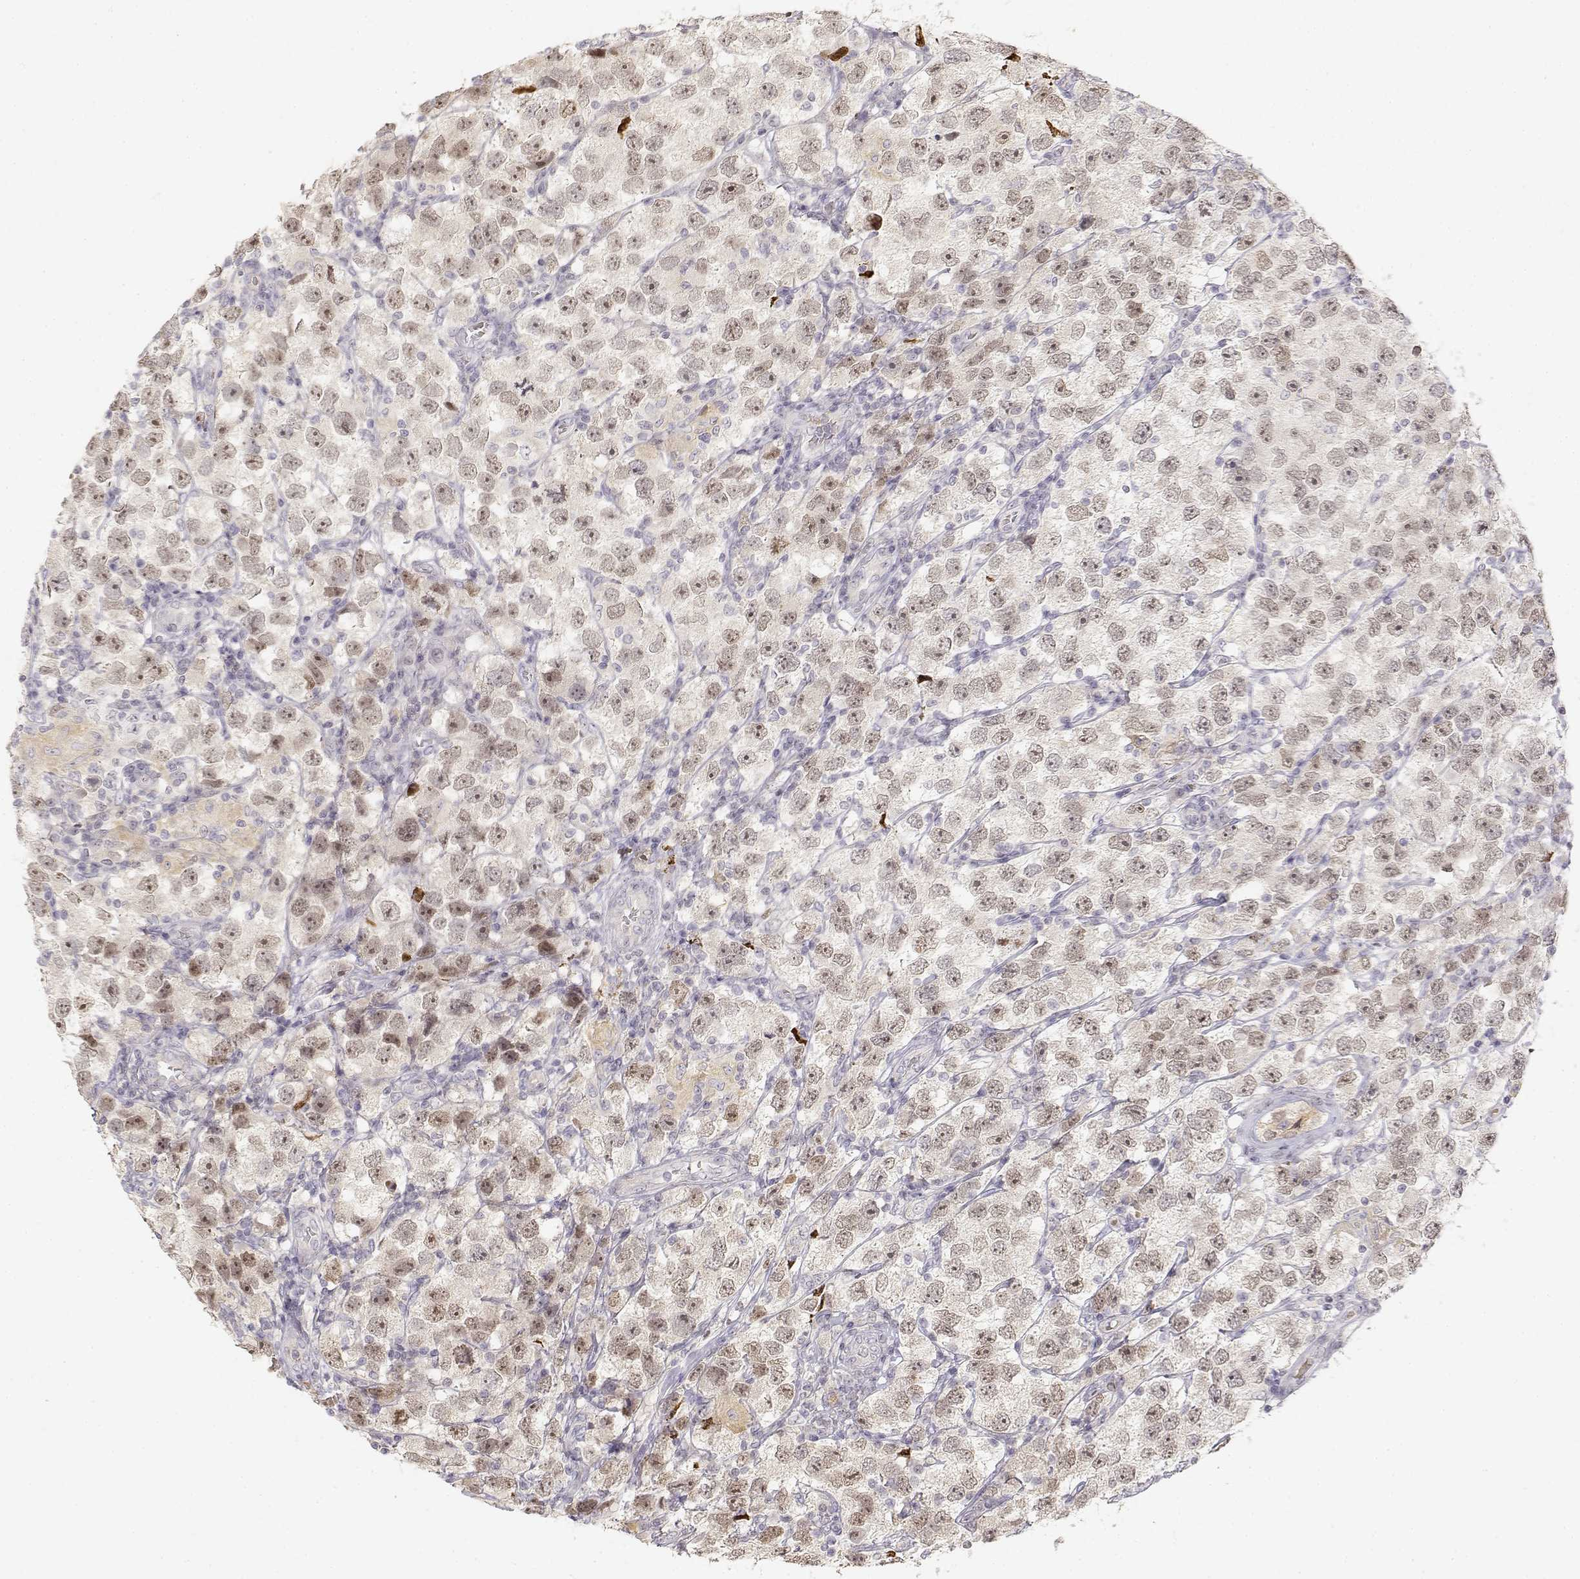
{"staining": {"intensity": "weak", "quantity": ">75%", "location": "nuclear"}, "tissue": "testis cancer", "cell_type": "Tumor cells", "image_type": "cancer", "snomed": [{"axis": "morphology", "description": "Seminoma, NOS"}, {"axis": "topography", "description": "Testis"}], "caption": "Protein expression analysis of testis cancer displays weak nuclear positivity in about >75% of tumor cells. The protein of interest is shown in brown color, while the nuclei are stained blue.", "gene": "GLIPR1L2", "patient": {"sex": "male", "age": 26}}